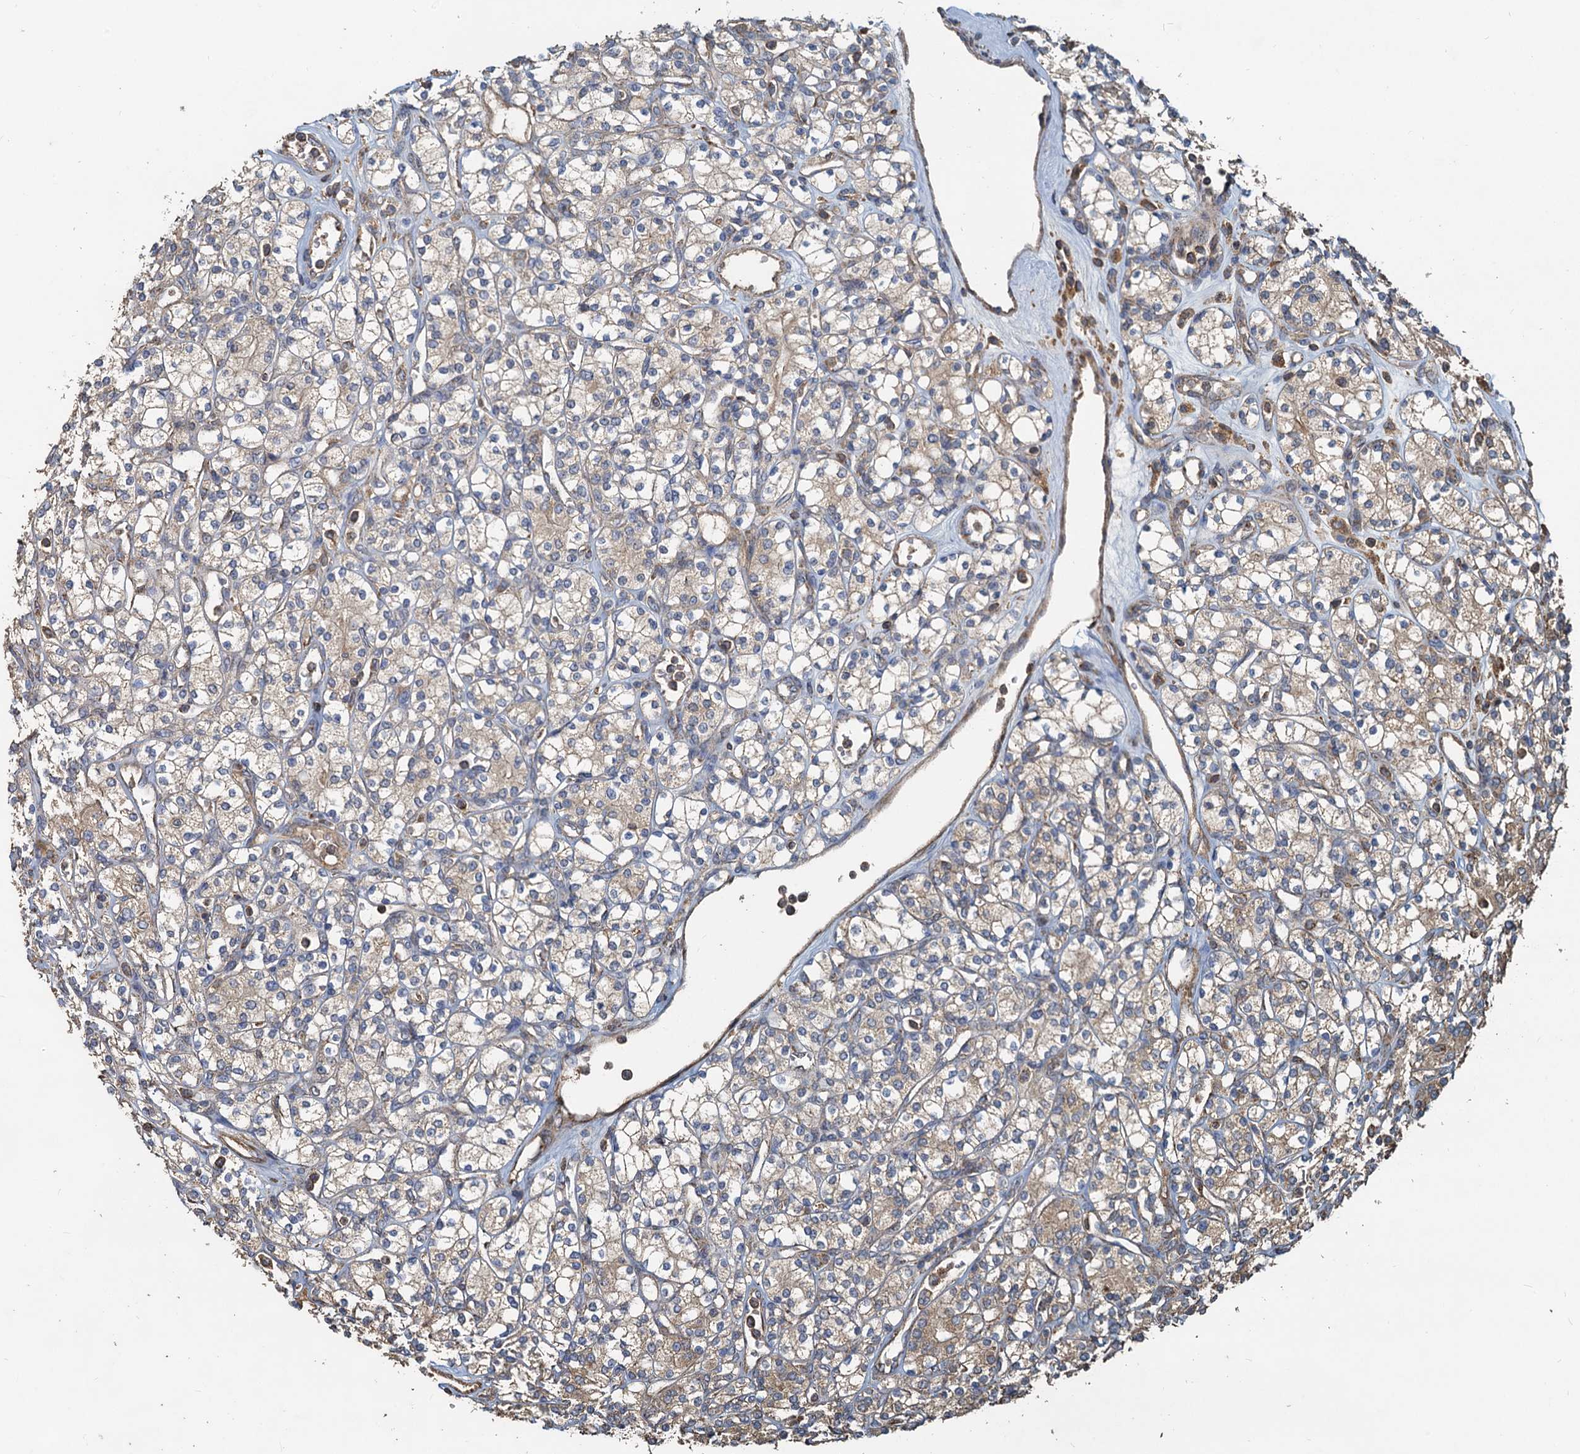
{"staining": {"intensity": "weak", "quantity": "<25%", "location": "cytoplasmic/membranous"}, "tissue": "renal cancer", "cell_type": "Tumor cells", "image_type": "cancer", "snomed": [{"axis": "morphology", "description": "Adenocarcinoma, NOS"}, {"axis": "topography", "description": "Kidney"}], "caption": "DAB (3,3'-diaminobenzidine) immunohistochemical staining of human adenocarcinoma (renal) reveals no significant staining in tumor cells.", "gene": "SDS", "patient": {"sex": "male", "age": 77}}